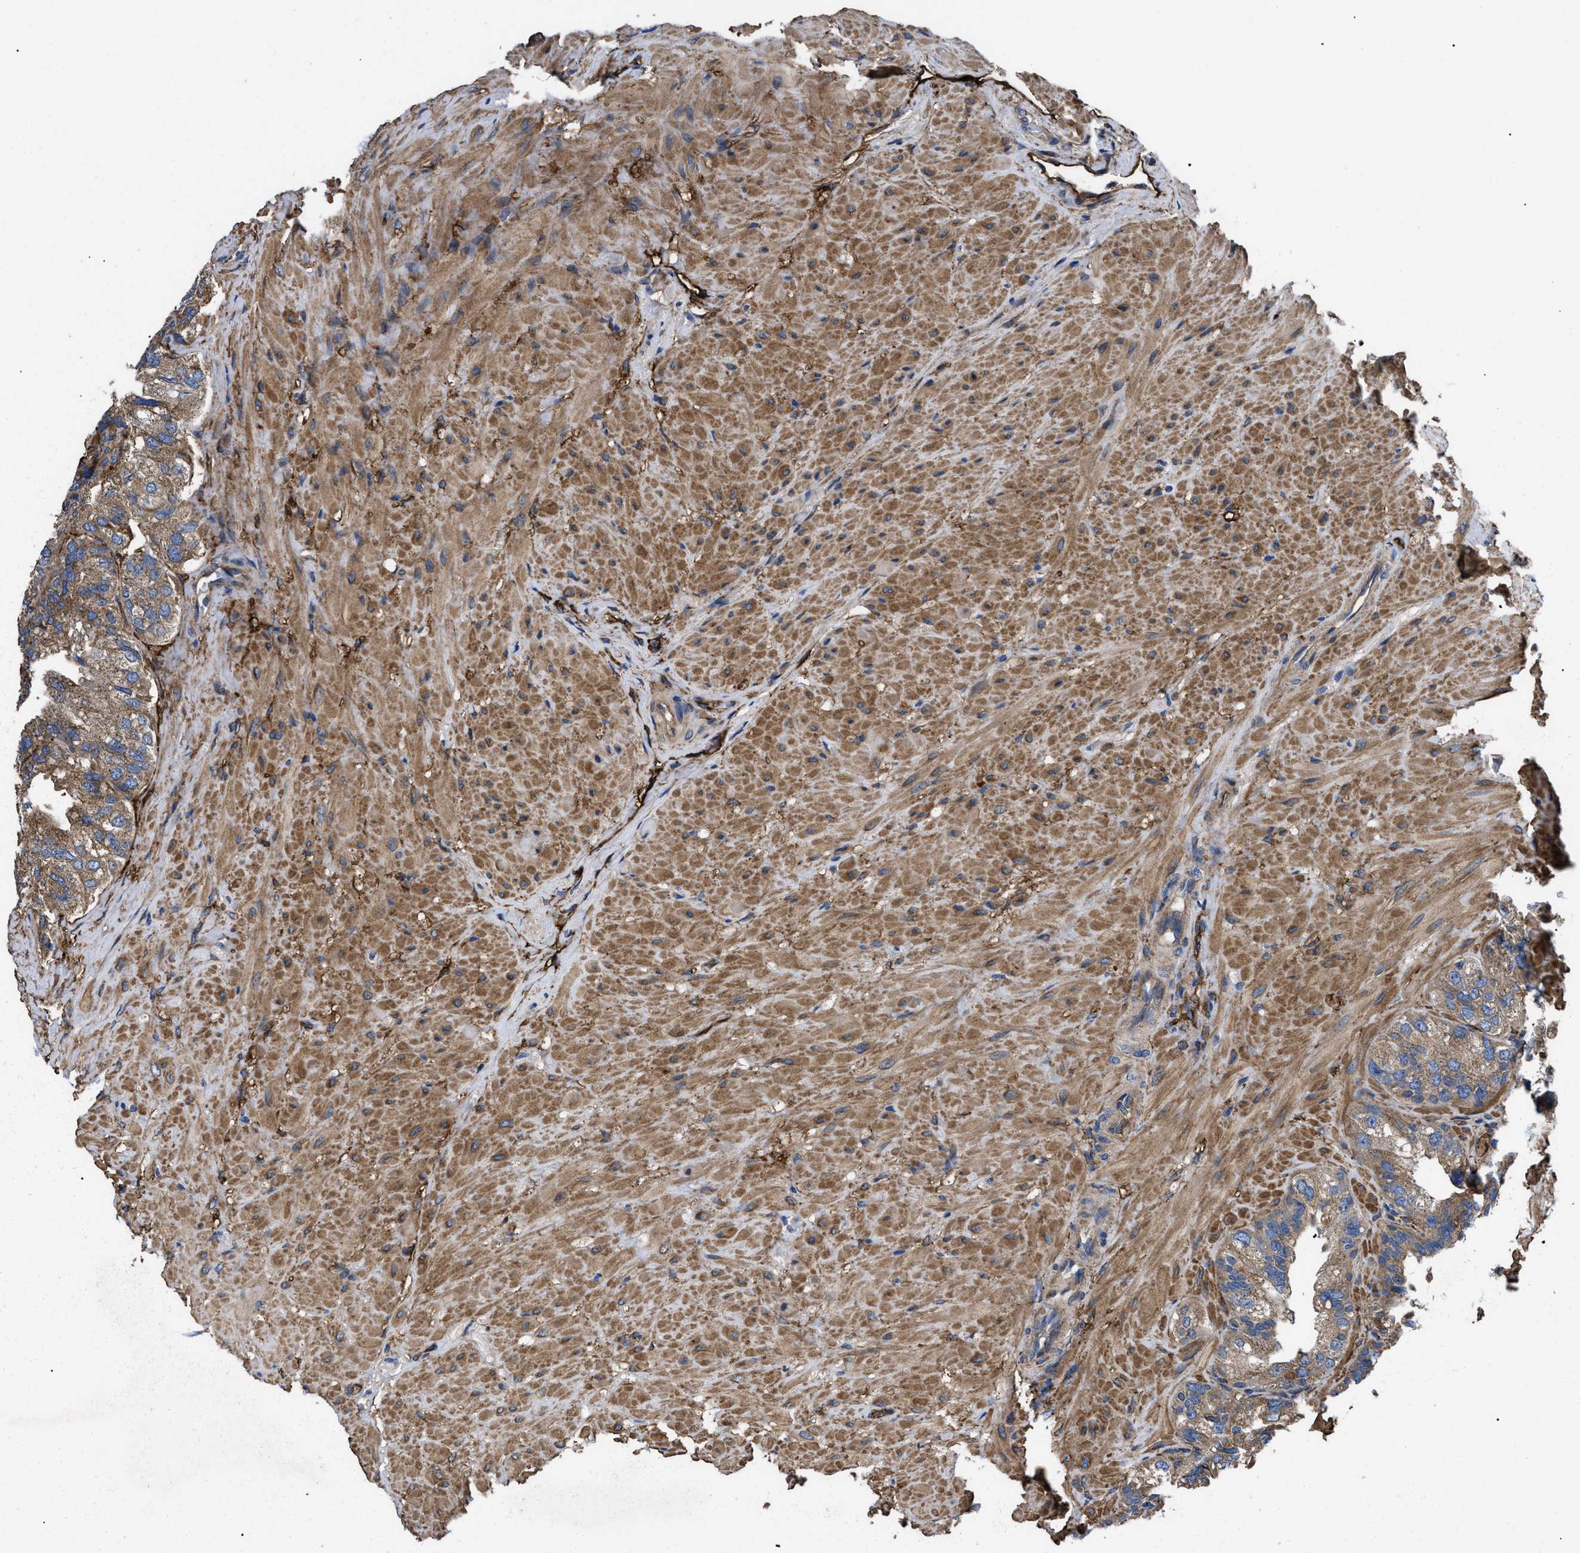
{"staining": {"intensity": "moderate", "quantity": ">75%", "location": "cytoplasmic/membranous"}, "tissue": "seminal vesicle", "cell_type": "Glandular cells", "image_type": "normal", "snomed": [{"axis": "morphology", "description": "Normal tissue, NOS"}, {"axis": "topography", "description": "Seminal veicle"}], "caption": "Protein staining of benign seminal vesicle shows moderate cytoplasmic/membranous expression in about >75% of glandular cells. The protein of interest is shown in brown color, while the nuclei are stained blue.", "gene": "NT5E", "patient": {"sex": "male", "age": 68}}